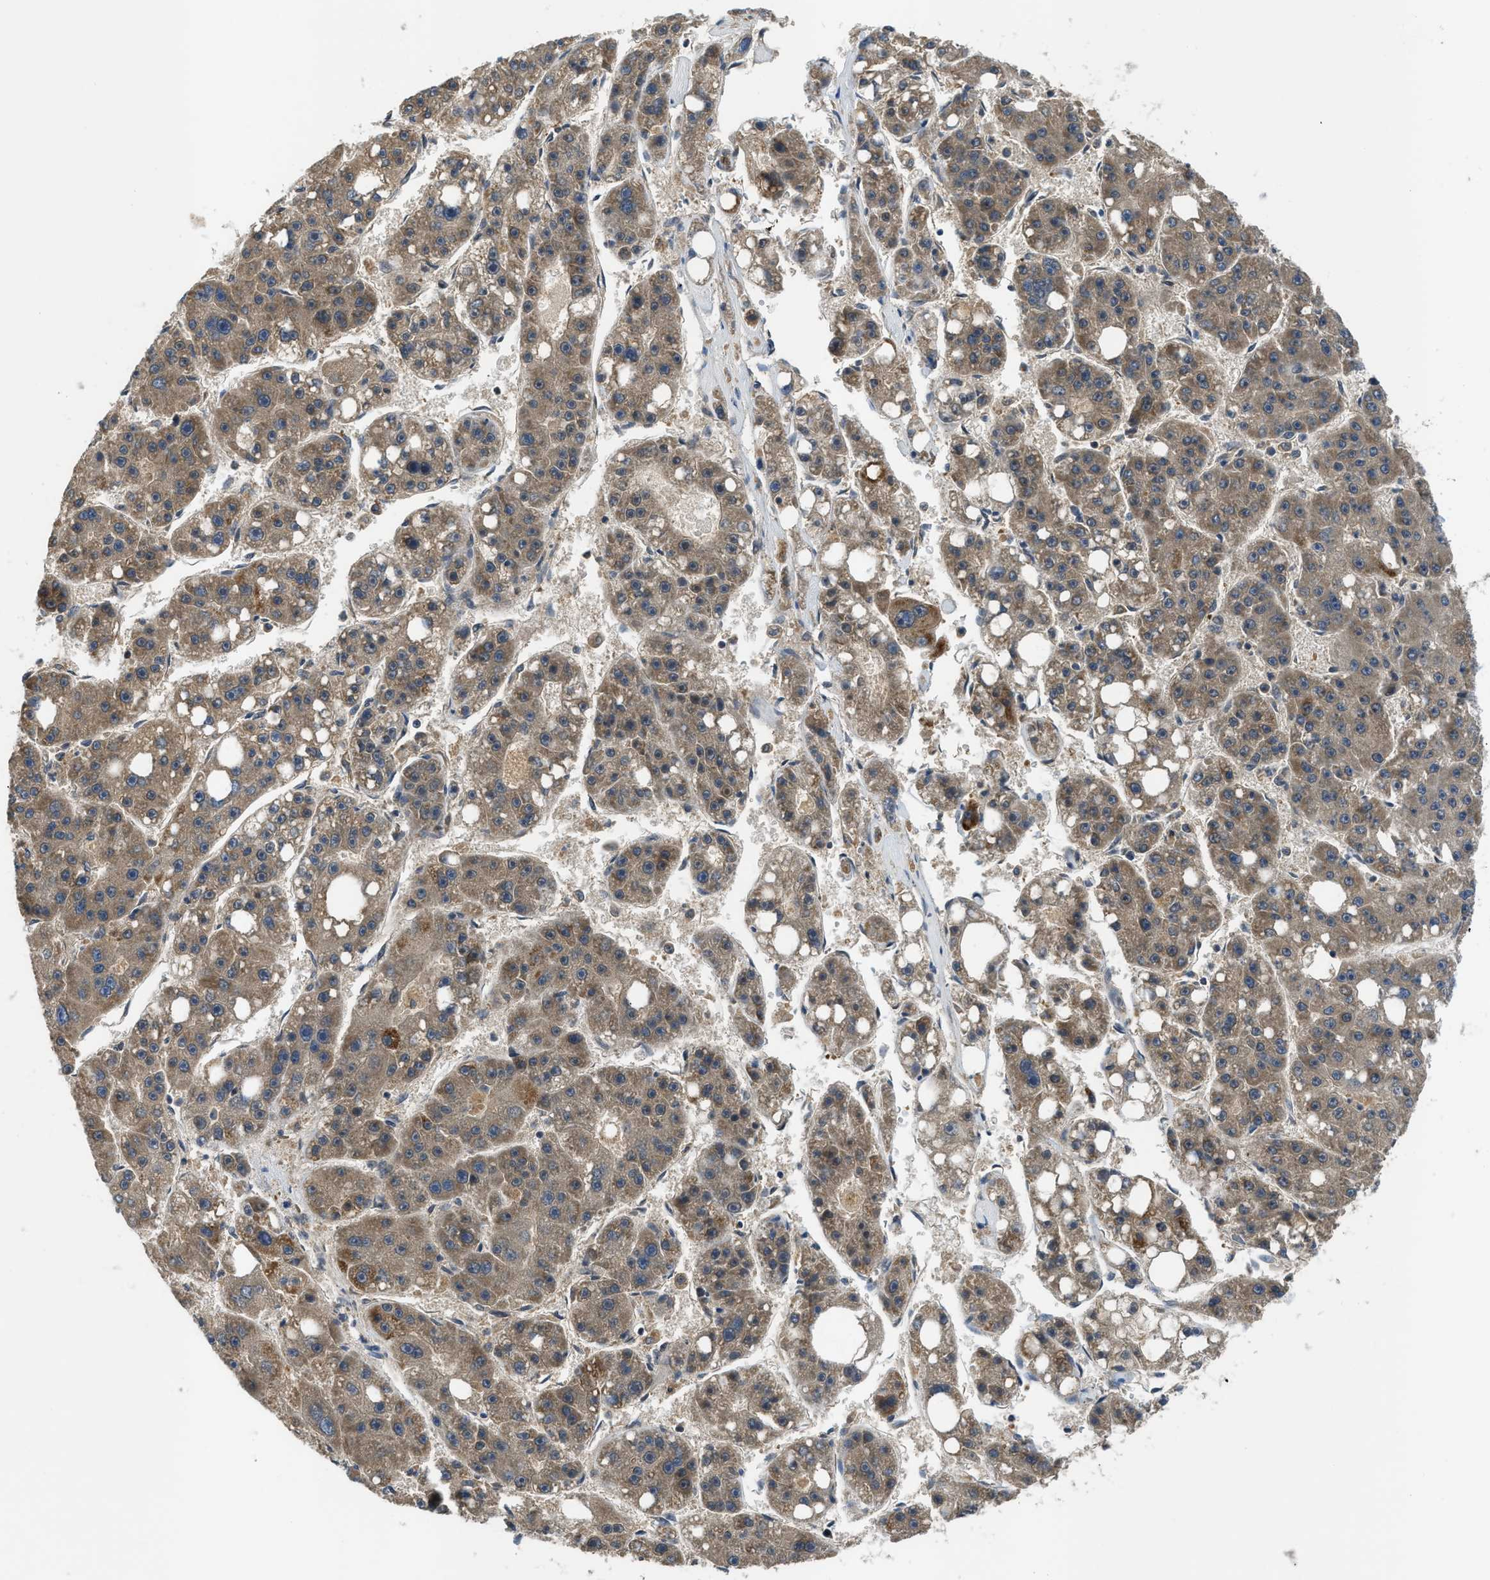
{"staining": {"intensity": "weak", "quantity": "25%-75%", "location": "cytoplasmic/membranous"}, "tissue": "liver cancer", "cell_type": "Tumor cells", "image_type": "cancer", "snomed": [{"axis": "morphology", "description": "Carcinoma, Hepatocellular, NOS"}, {"axis": "topography", "description": "Liver"}], "caption": "Brown immunohistochemical staining in liver cancer displays weak cytoplasmic/membranous positivity in approximately 25%-75% of tumor cells.", "gene": "PAFAH2", "patient": {"sex": "female", "age": 61}}